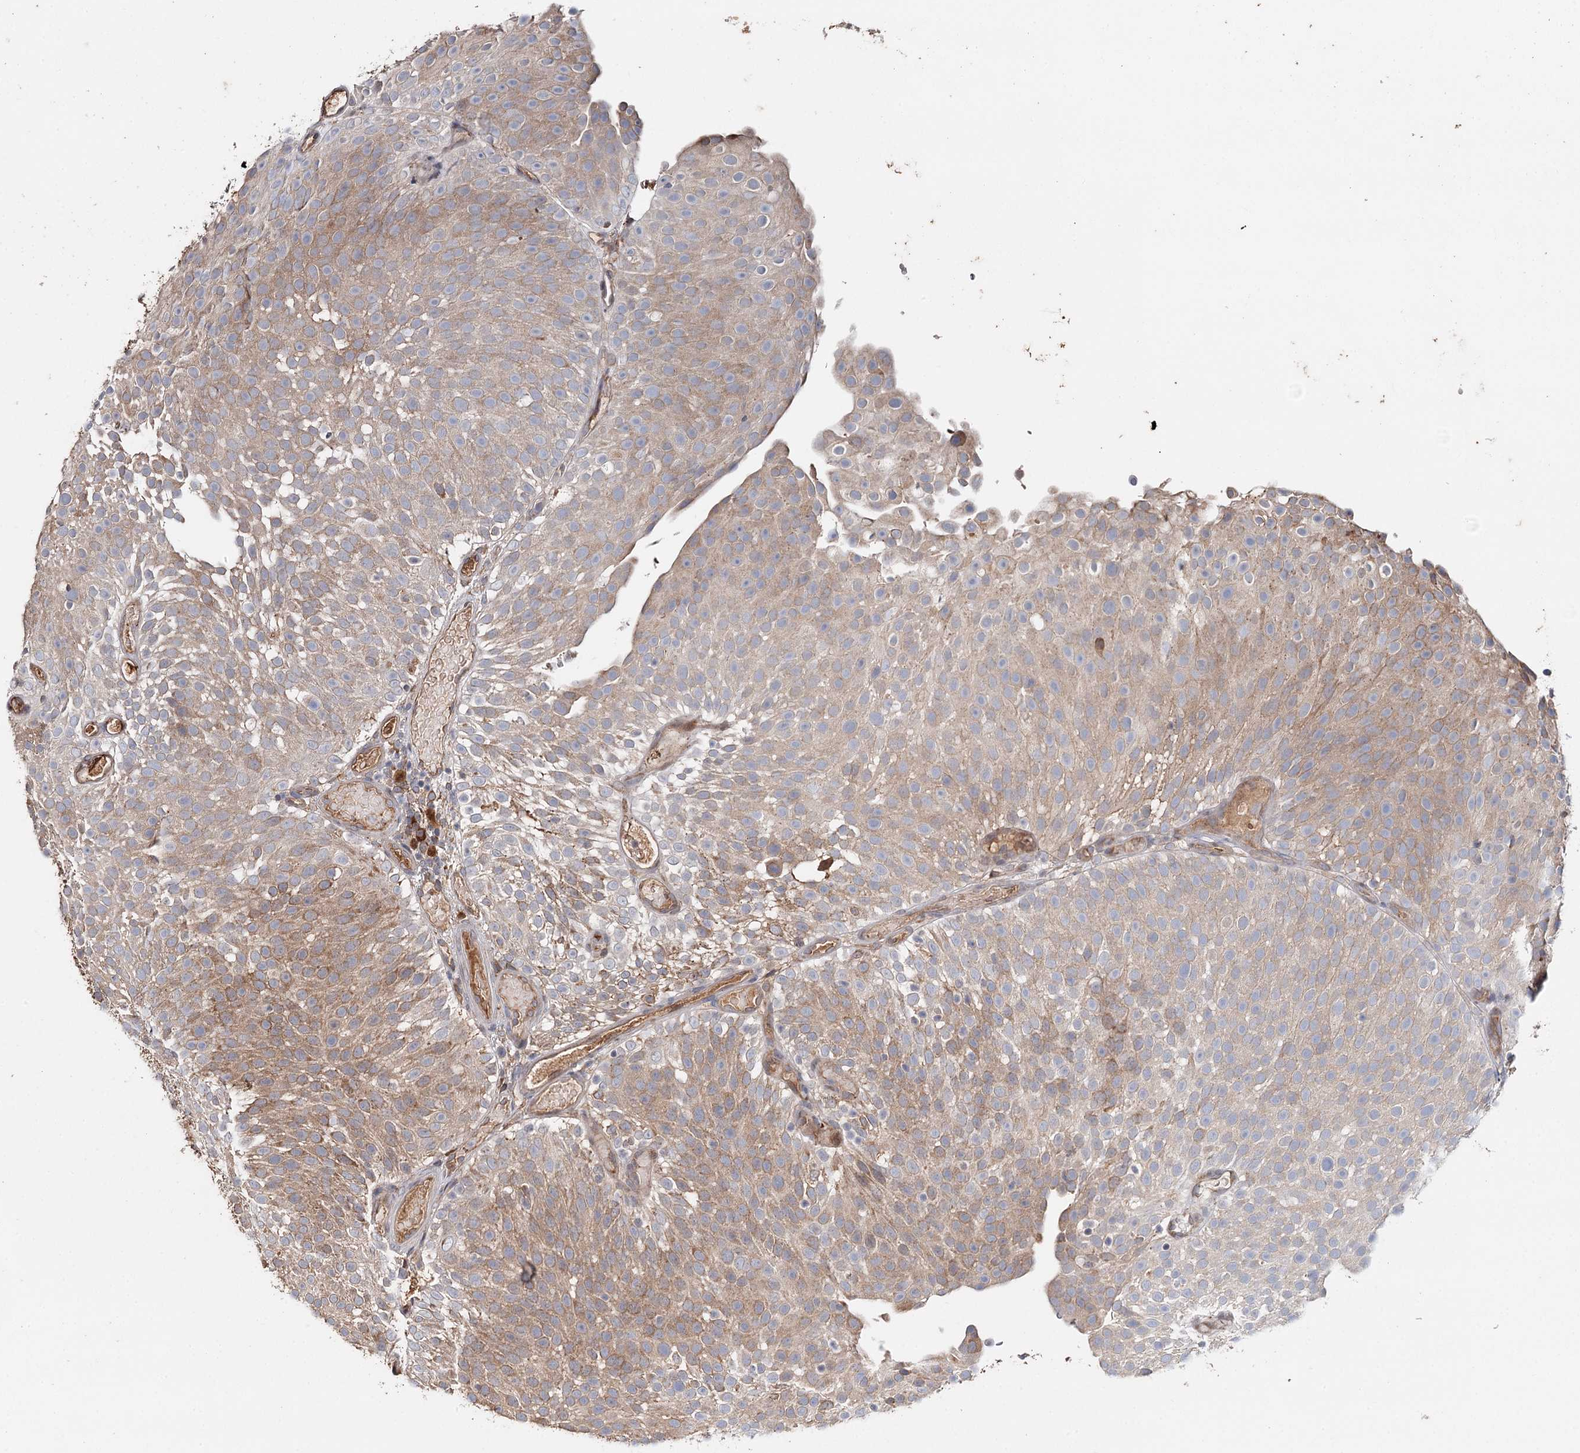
{"staining": {"intensity": "moderate", "quantity": ">75%", "location": "cytoplasmic/membranous"}, "tissue": "urothelial cancer", "cell_type": "Tumor cells", "image_type": "cancer", "snomed": [{"axis": "morphology", "description": "Urothelial carcinoma, Low grade"}, {"axis": "topography", "description": "Urinary bladder"}], "caption": "Low-grade urothelial carcinoma stained with immunohistochemistry shows moderate cytoplasmic/membranous positivity in about >75% of tumor cells. Ihc stains the protein of interest in brown and the nuclei are stained blue.", "gene": "SYVN1", "patient": {"sex": "male", "age": 78}}